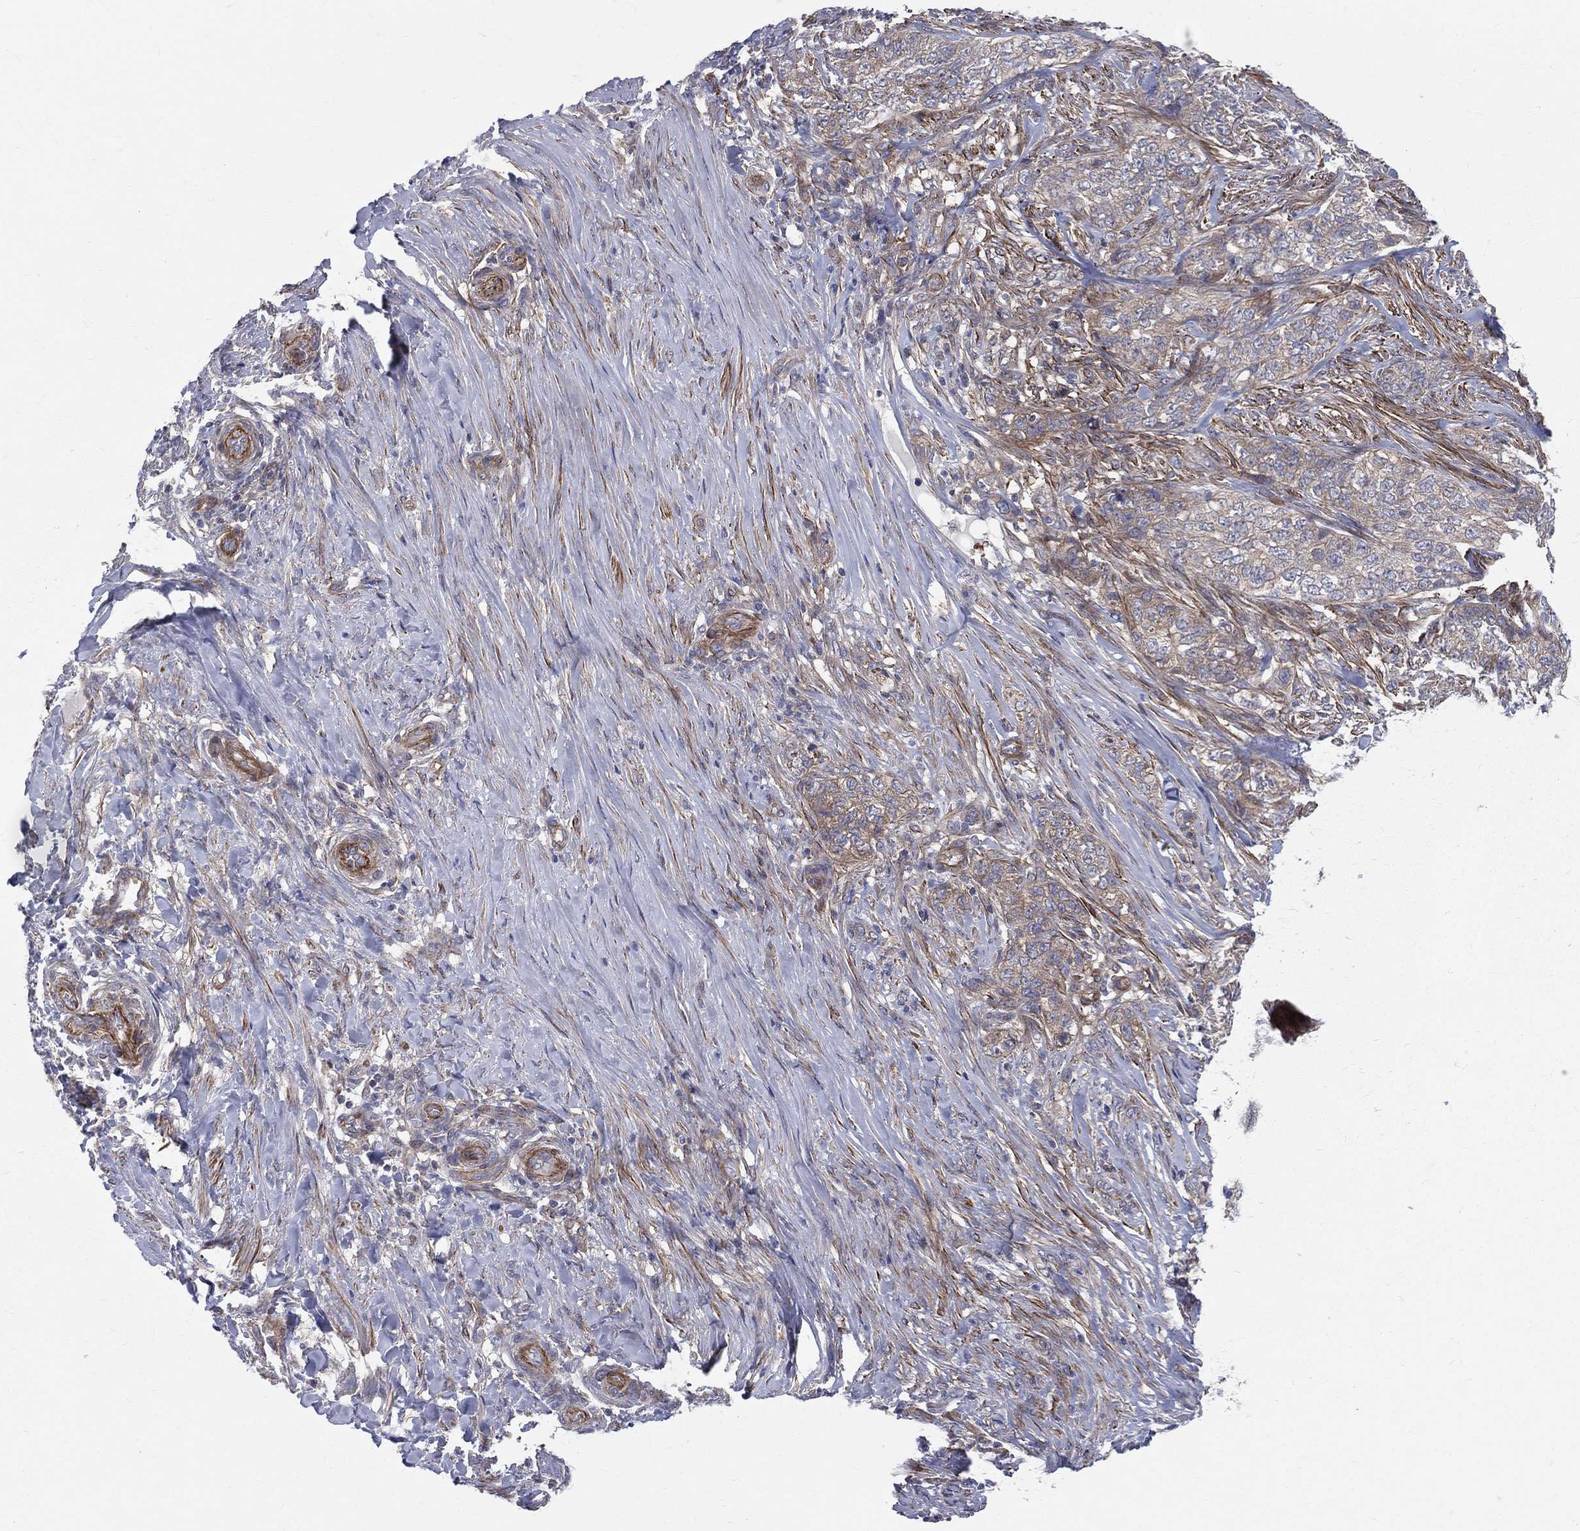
{"staining": {"intensity": "moderate", "quantity": "25%-75%", "location": "cytoplasmic/membranous"}, "tissue": "skin cancer", "cell_type": "Tumor cells", "image_type": "cancer", "snomed": [{"axis": "morphology", "description": "Basal cell carcinoma"}, {"axis": "topography", "description": "Skin"}], "caption": "A high-resolution image shows immunohistochemistry staining of basal cell carcinoma (skin), which shows moderate cytoplasmic/membranous staining in about 25%-75% of tumor cells. The staining was performed using DAB (3,3'-diaminobenzidine), with brown indicating positive protein expression. Nuclei are stained blue with hematoxylin.", "gene": "POMZP3", "patient": {"sex": "female", "age": 69}}